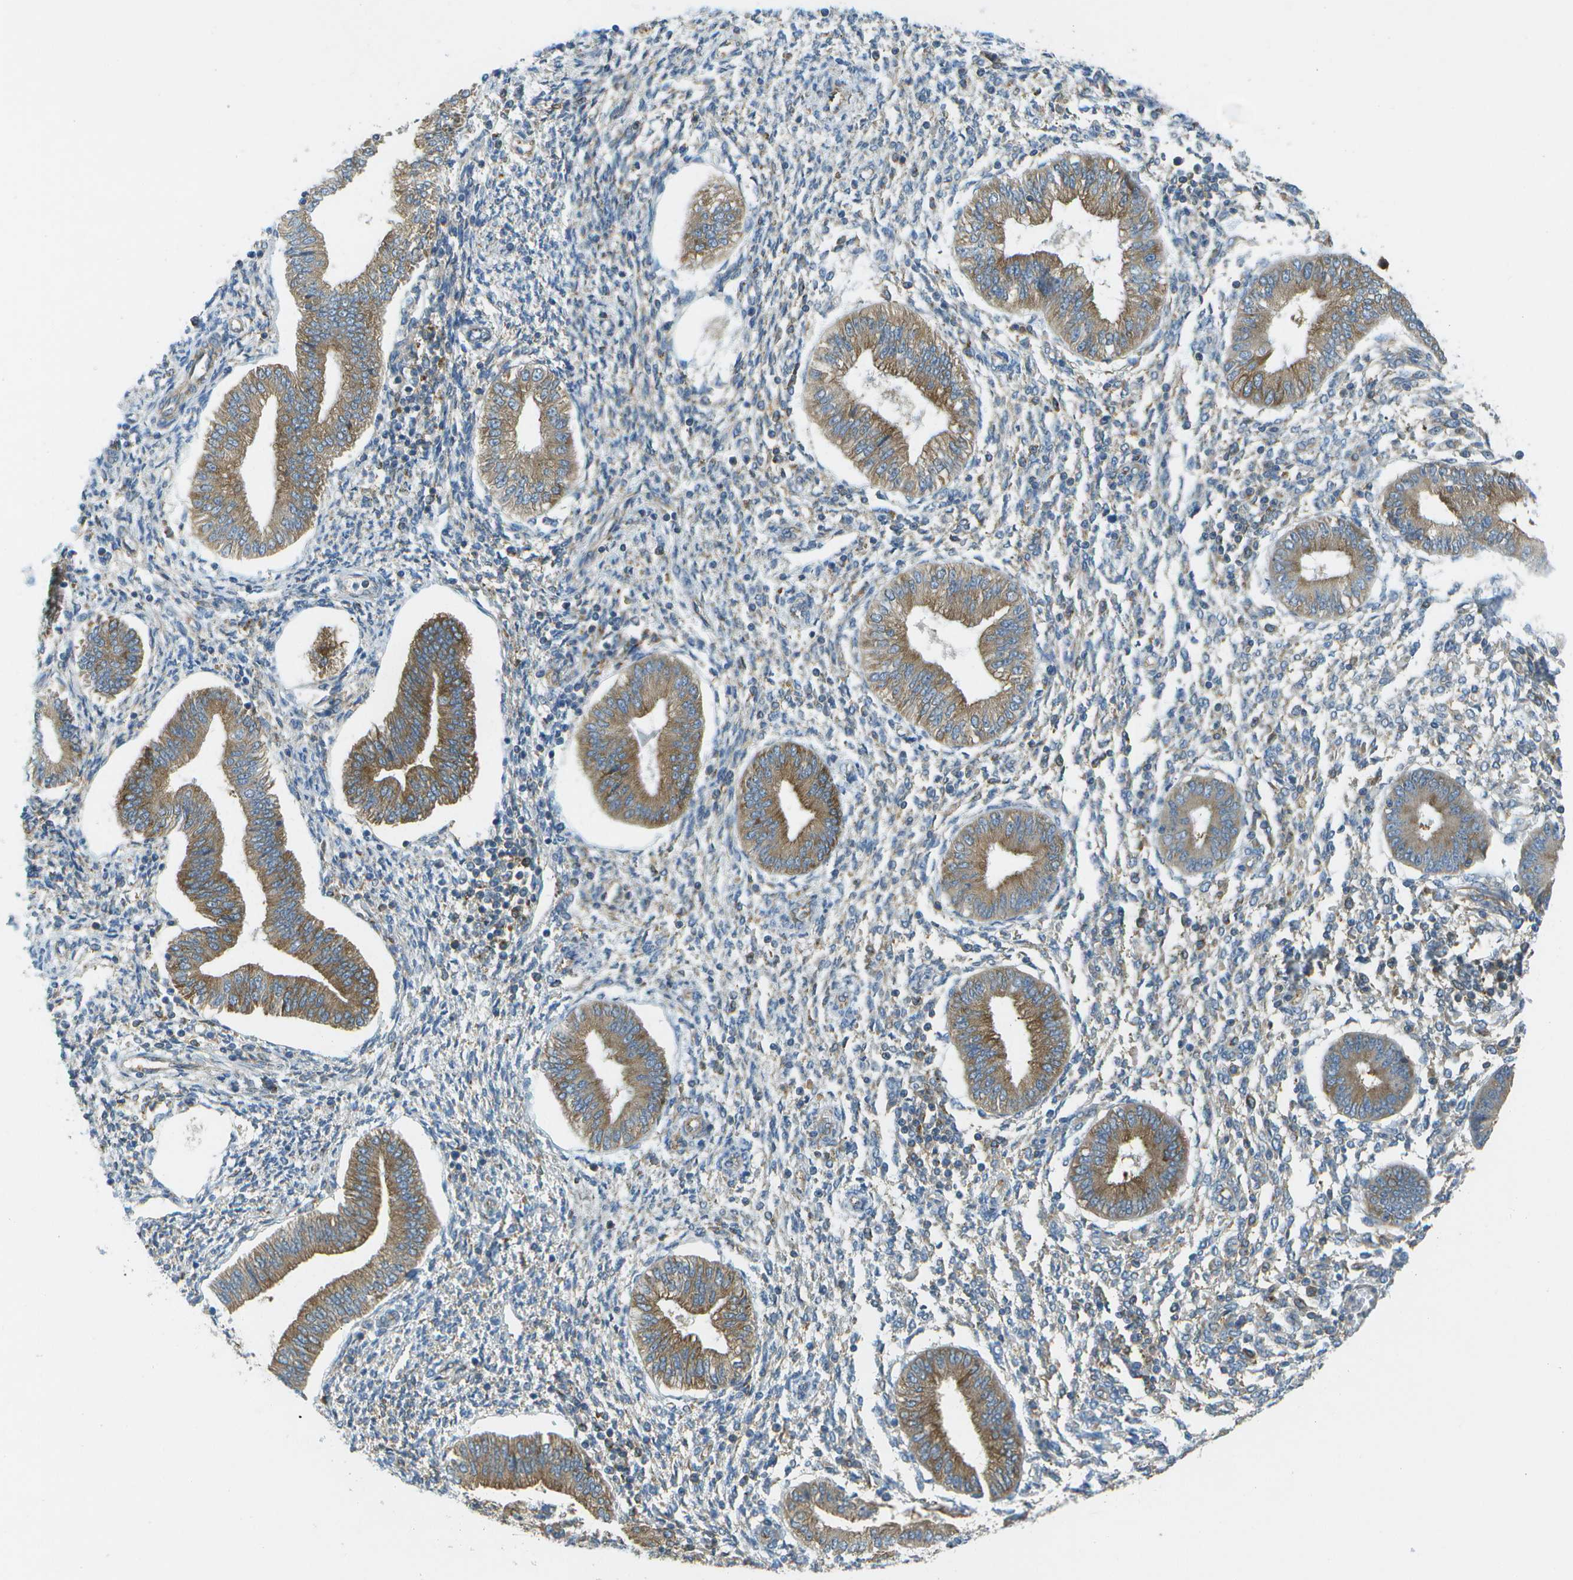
{"staining": {"intensity": "negative", "quantity": "none", "location": "none"}, "tissue": "endometrium", "cell_type": "Cells in endometrial stroma", "image_type": "normal", "snomed": [{"axis": "morphology", "description": "Normal tissue, NOS"}, {"axis": "topography", "description": "Endometrium"}], "caption": "Immunohistochemistry (IHC) micrograph of unremarkable endometrium: endometrium stained with DAB reveals no significant protein positivity in cells in endometrial stroma.", "gene": "WNK2", "patient": {"sex": "female", "age": 50}}